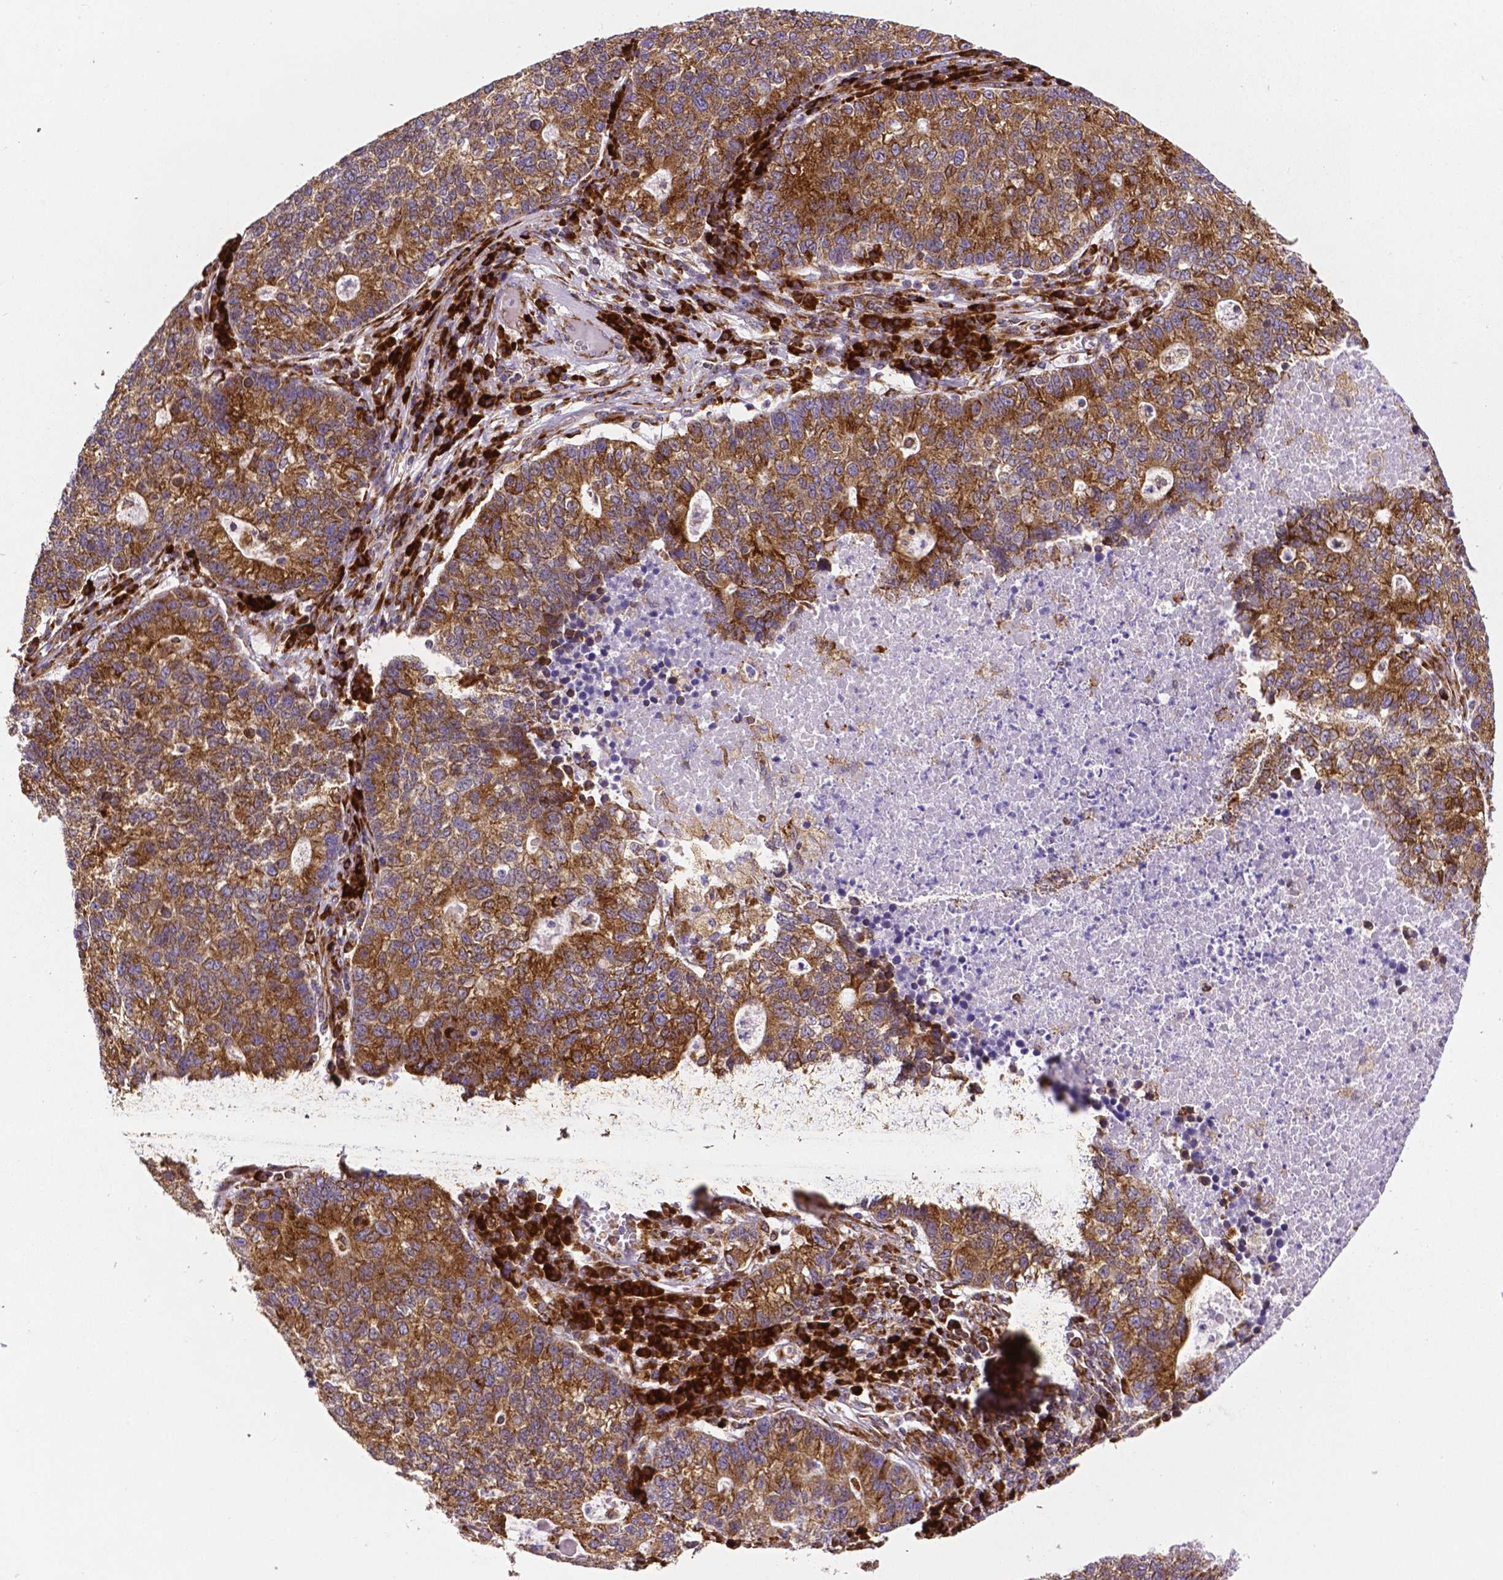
{"staining": {"intensity": "moderate", "quantity": ">75%", "location": "cytoplasmic/membranous"}, "tissue": "lung cancer", "cell_type": "Tumor cells", "image_type": "cancer", "snomed": [{"axis": "morphology", "description": "Adenocarcinoma, NOS"}, {"axis": "topography", "description": "Lung"}], "caption": "Immunohistochemical staining of human lung cancer (adenocarcinoma) reveals medium levels of moderate cytoplasmic/membranous staining in approximately >75% of tumor cells.", "gene": "MTDH", "patient": {"sex": "male", "age": 57}}